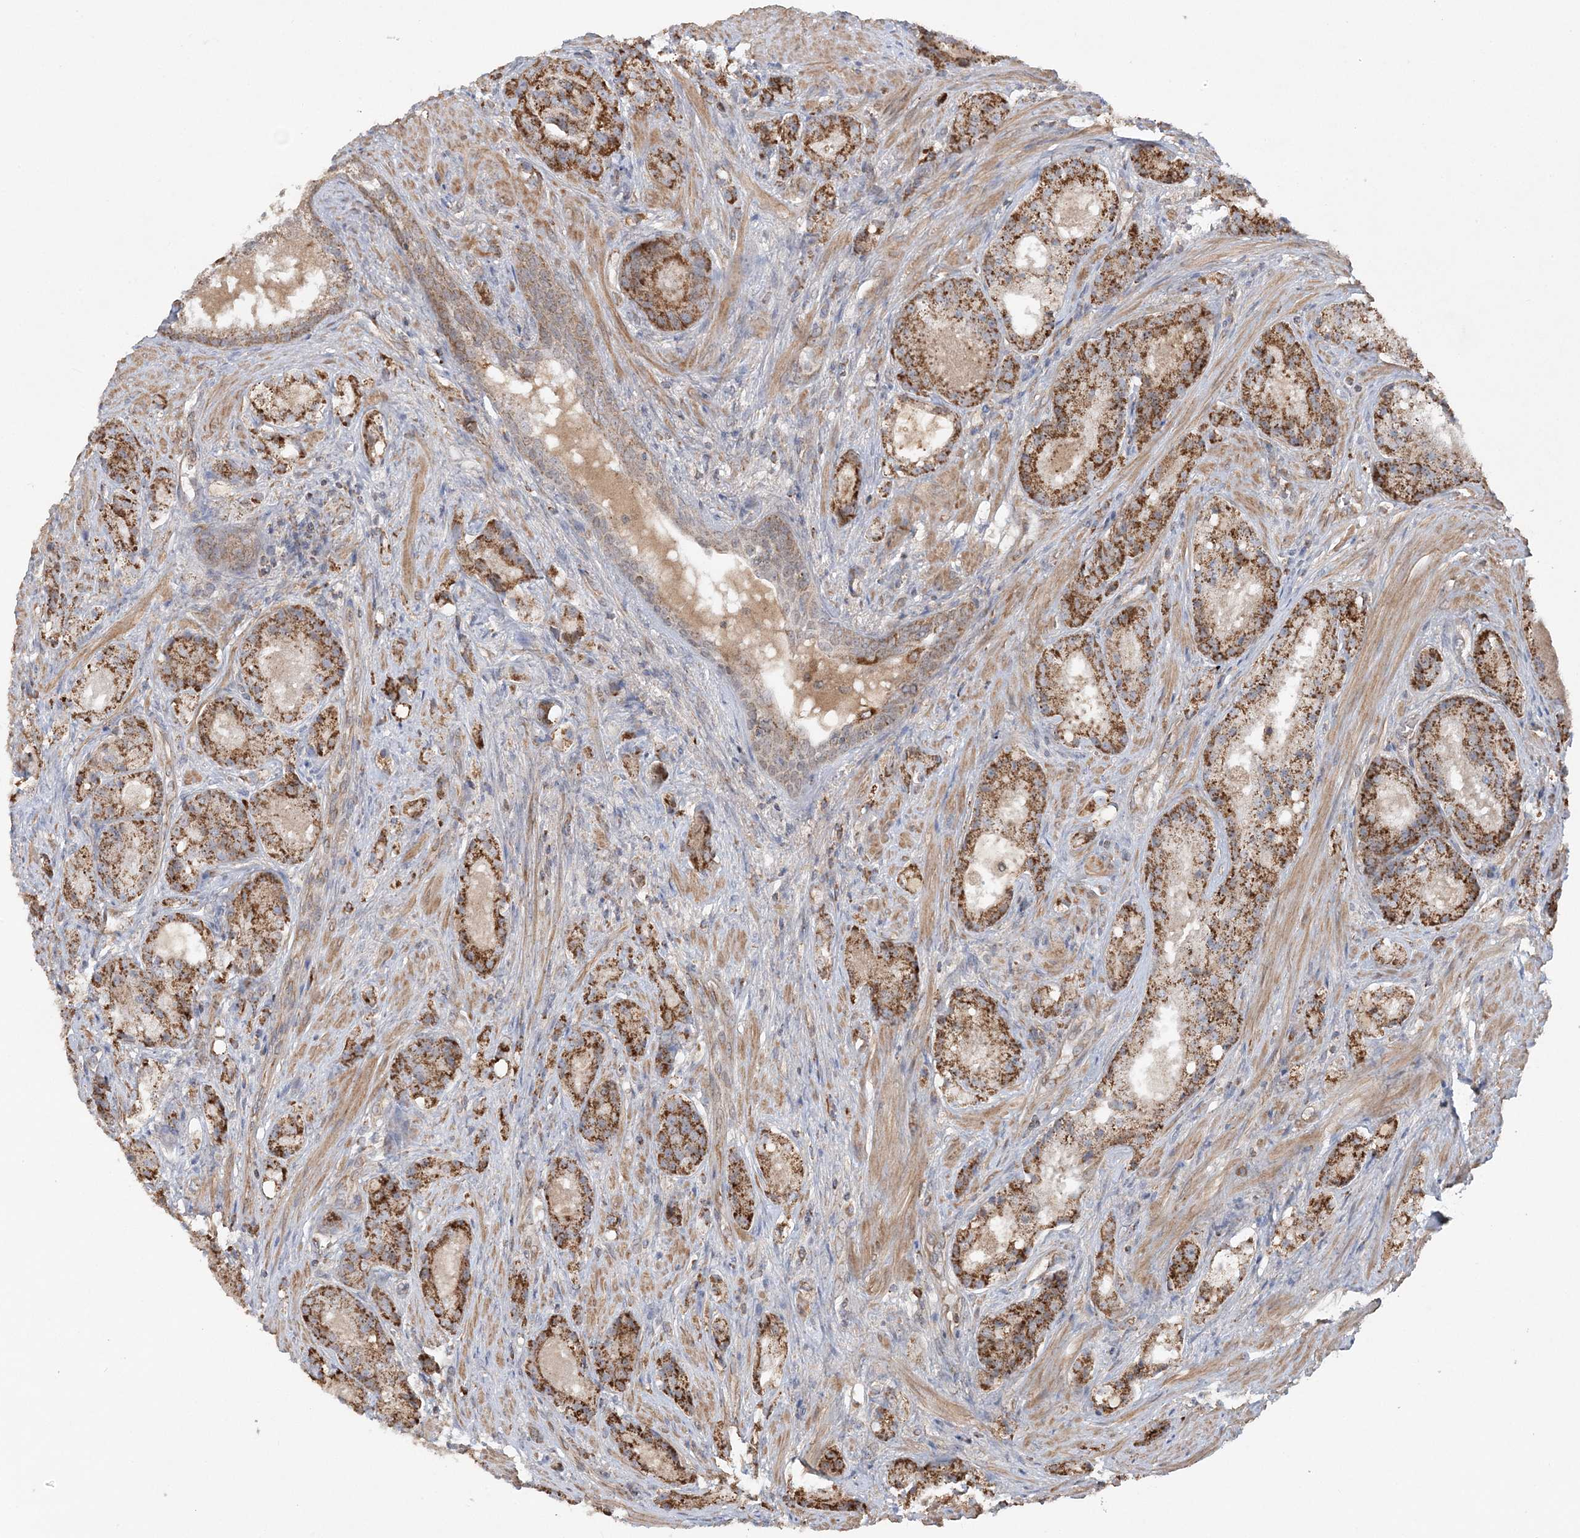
{"staining": {"intensity": "moderate", "quantity": ">75%", "location": "cytoplasmic/membranous"}, "tissue": "prostate cancer", "cell_type": "Tumor cells", "image_type": "cancer", "snomed": [{"axis": "morphology", "description": "Adenocarcinoma, High grade"}, {"axis": "topography", "description": "Prostate"}], "caption": "A photomicrograph of human prostate cancer (high-grade adenocarcinoma) stained for a protein reveals moderate cytoplasmic/membranous brown staining in tumor cells.", "gene": "SCLT1", "patient": {"sex": "male", "age": 60}}